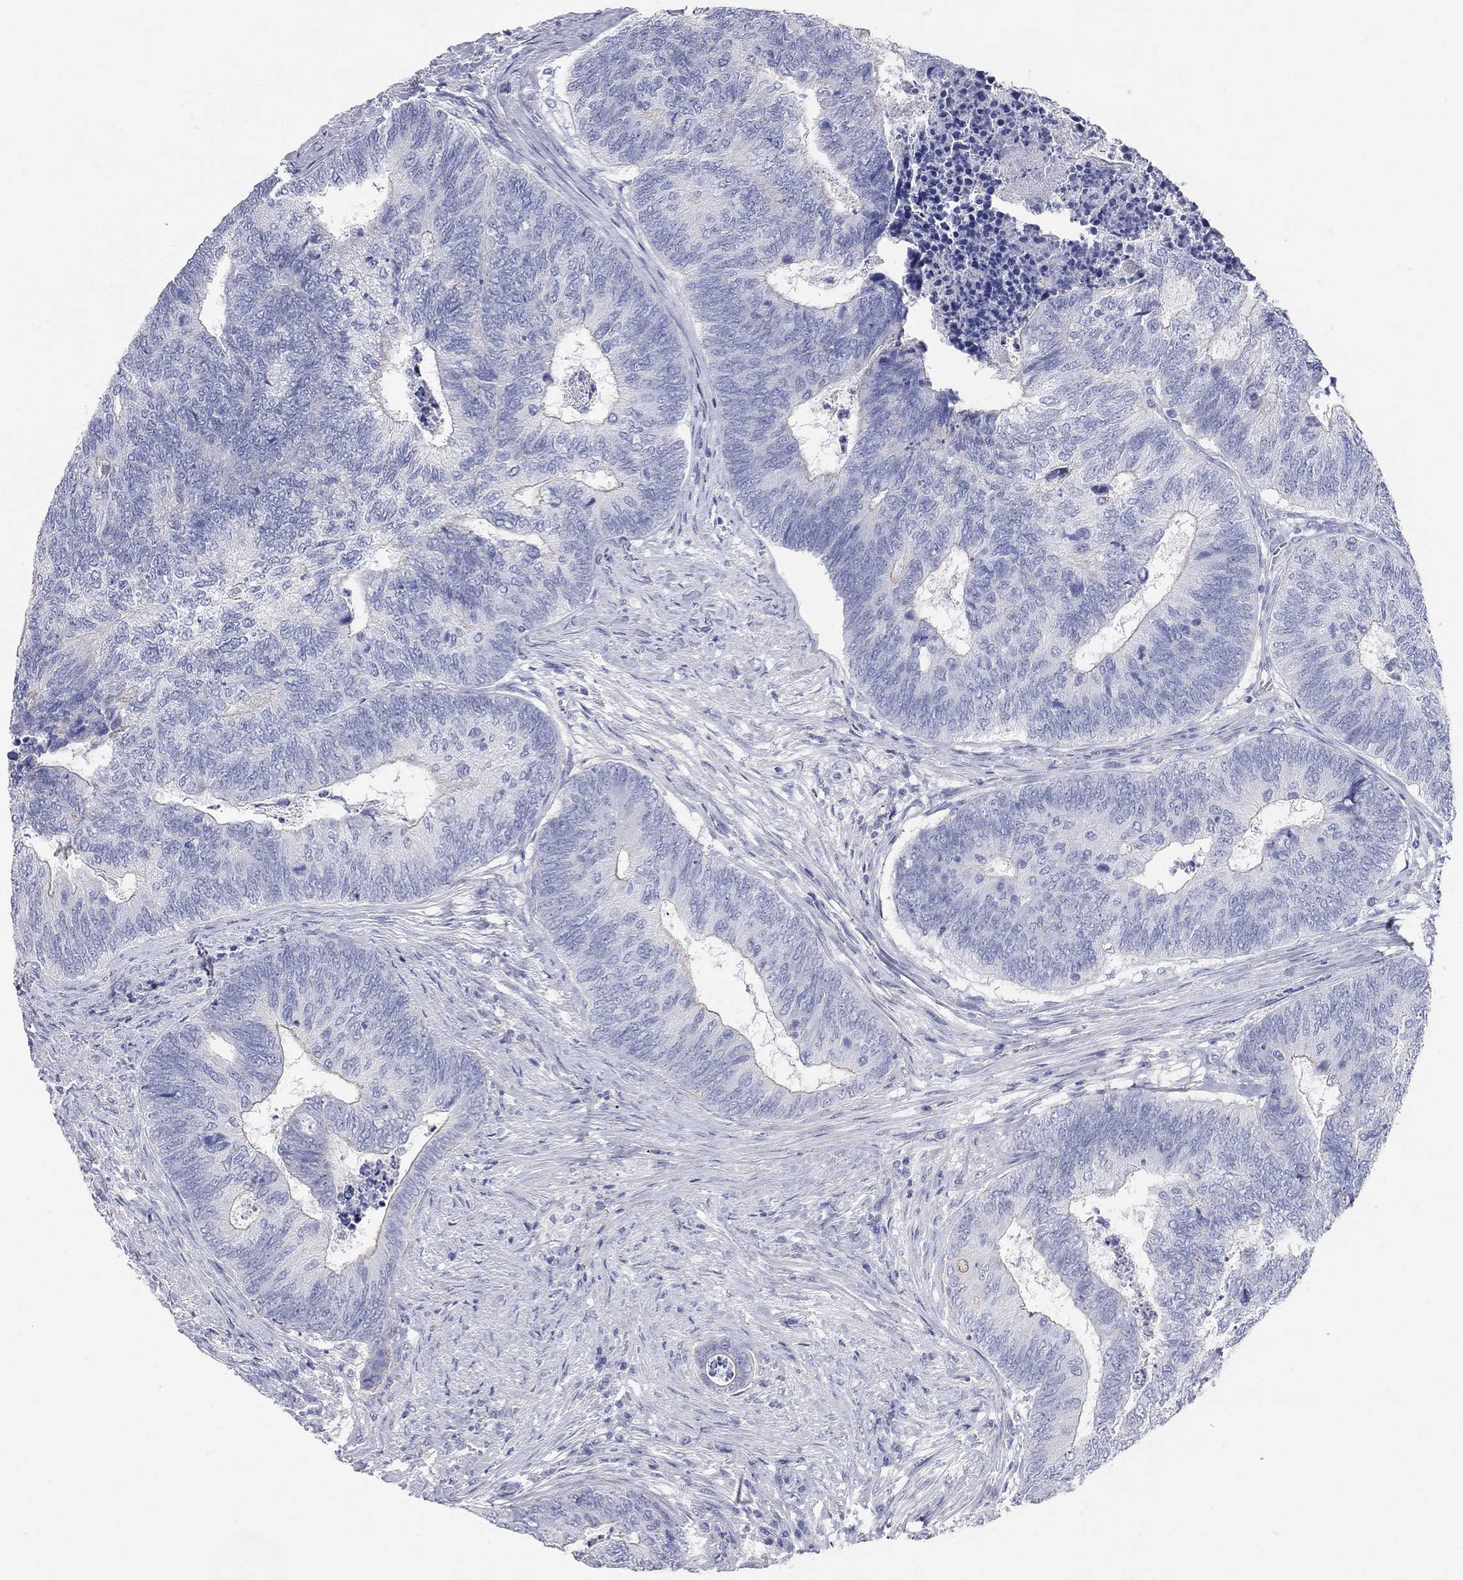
{"staining": {"intensity": "negative", "quantity": "none", "location": "none"}, "tissue": "colorectal cancer", "cell_type": "Tumor cells", "image_type": "cancer", "snomed": [{"axis": "morphology", "description": "Adenocarcinoma, NOS"}, {"axis": "topography", "description": "Colon"}], "caption": "Colorectal adenocarcinoma was stained to show a protein in brown. There is no significant expression in tumor cells.", "gene": "AOX1", "patient": {"sex": "female", "age": 67}}